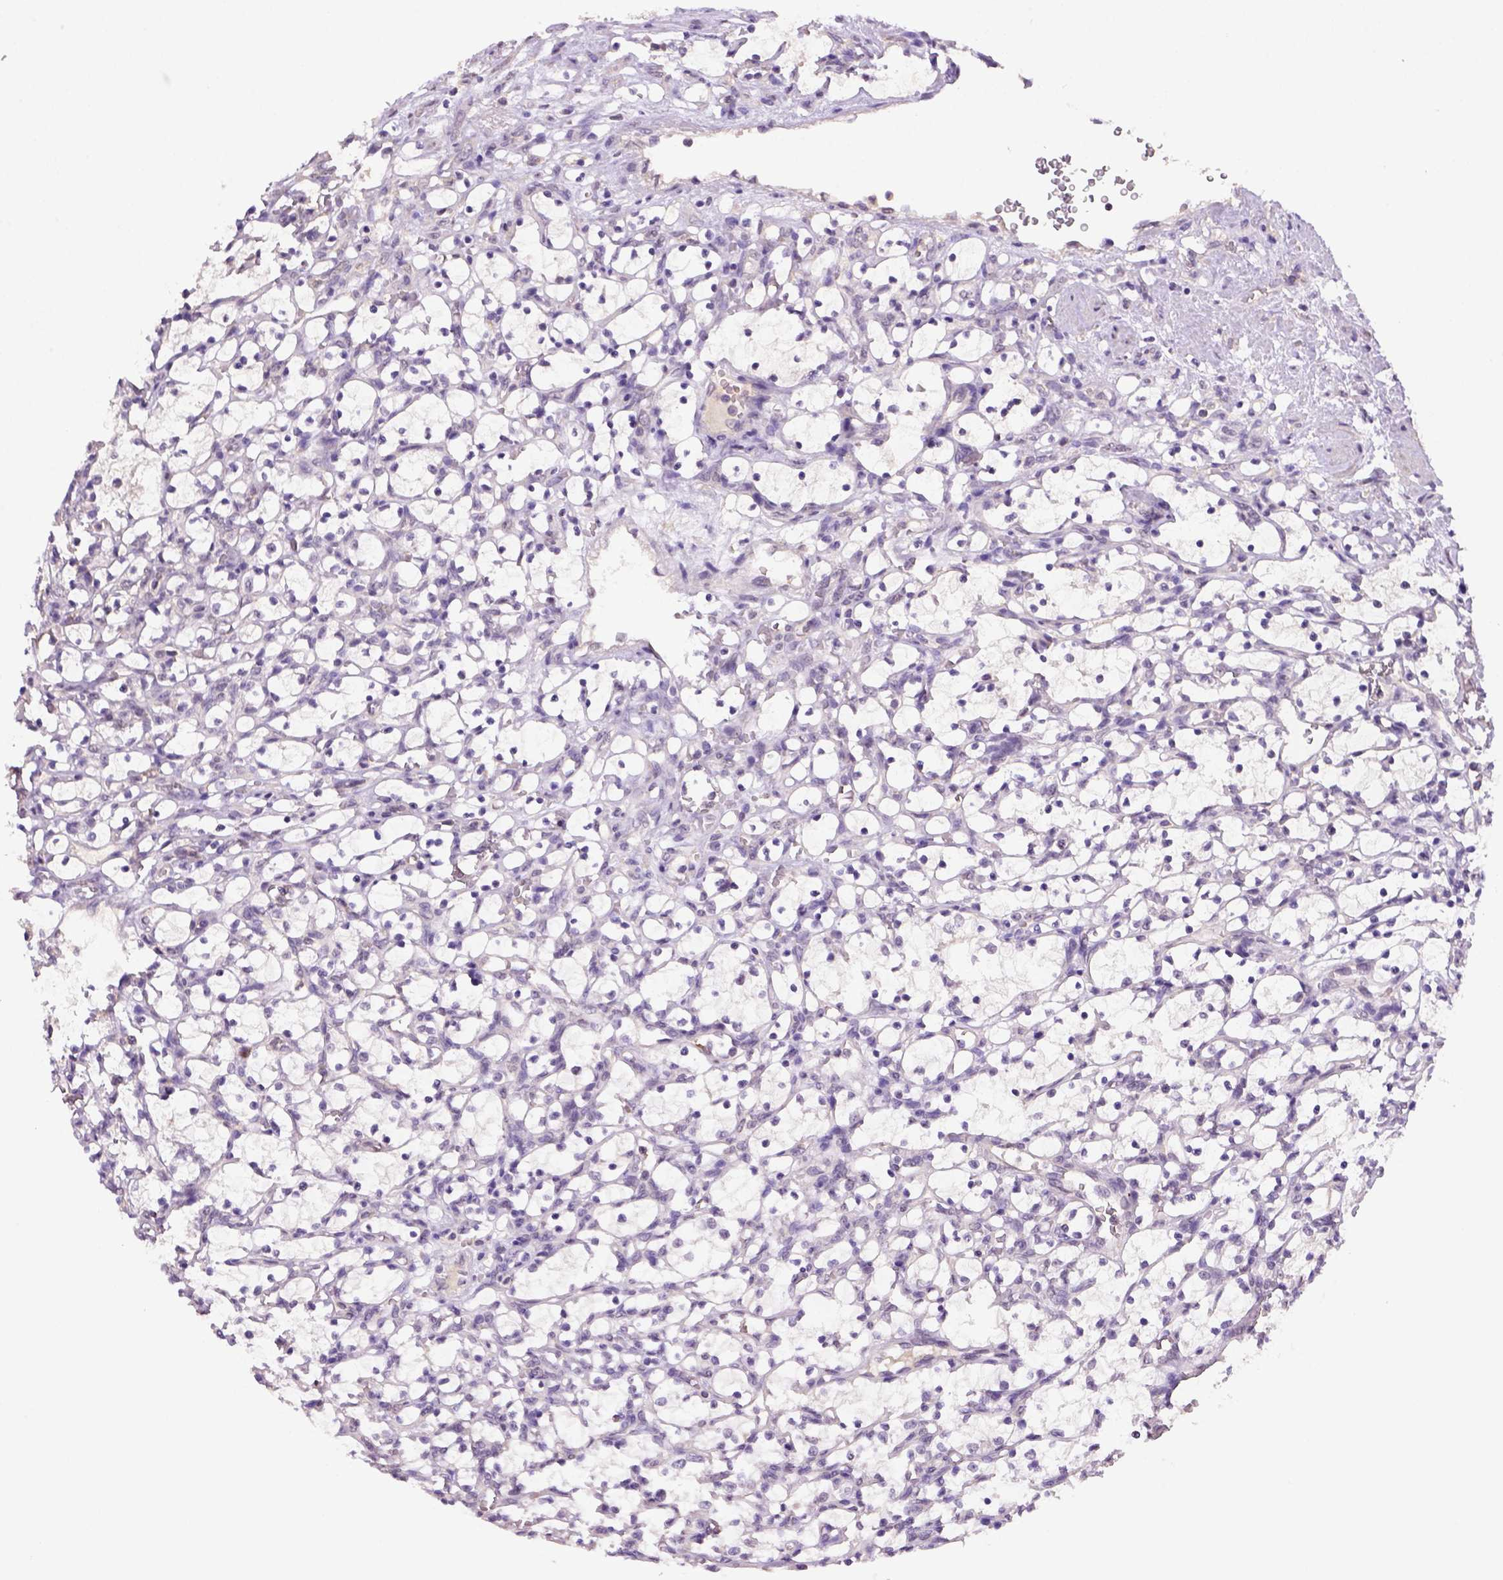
{"staining": {"intensity": "weak", "quantity": "<25%", "location": "cytoplasmic/membranous,nuclear"}, "tissue": "renal cancer", "cell_type": "Tumor cells", "image_type": "cancer", "snomed": [{"axis": "morphology", "description": "Adenocarcinoma, NOS"}, {"axis": "topography", "description": "Kidney"}], "caption": "Immunohistochemical staining of renal cancer displays no significant positivity in tumor cells. The staining is performed using DAB (3,3'-diaminobenzidine) brown chromogen with nuclei counter-stained in using hematoxylin.", "gene": "SCML4", "patient": {"sex": "female", "age": 69}}